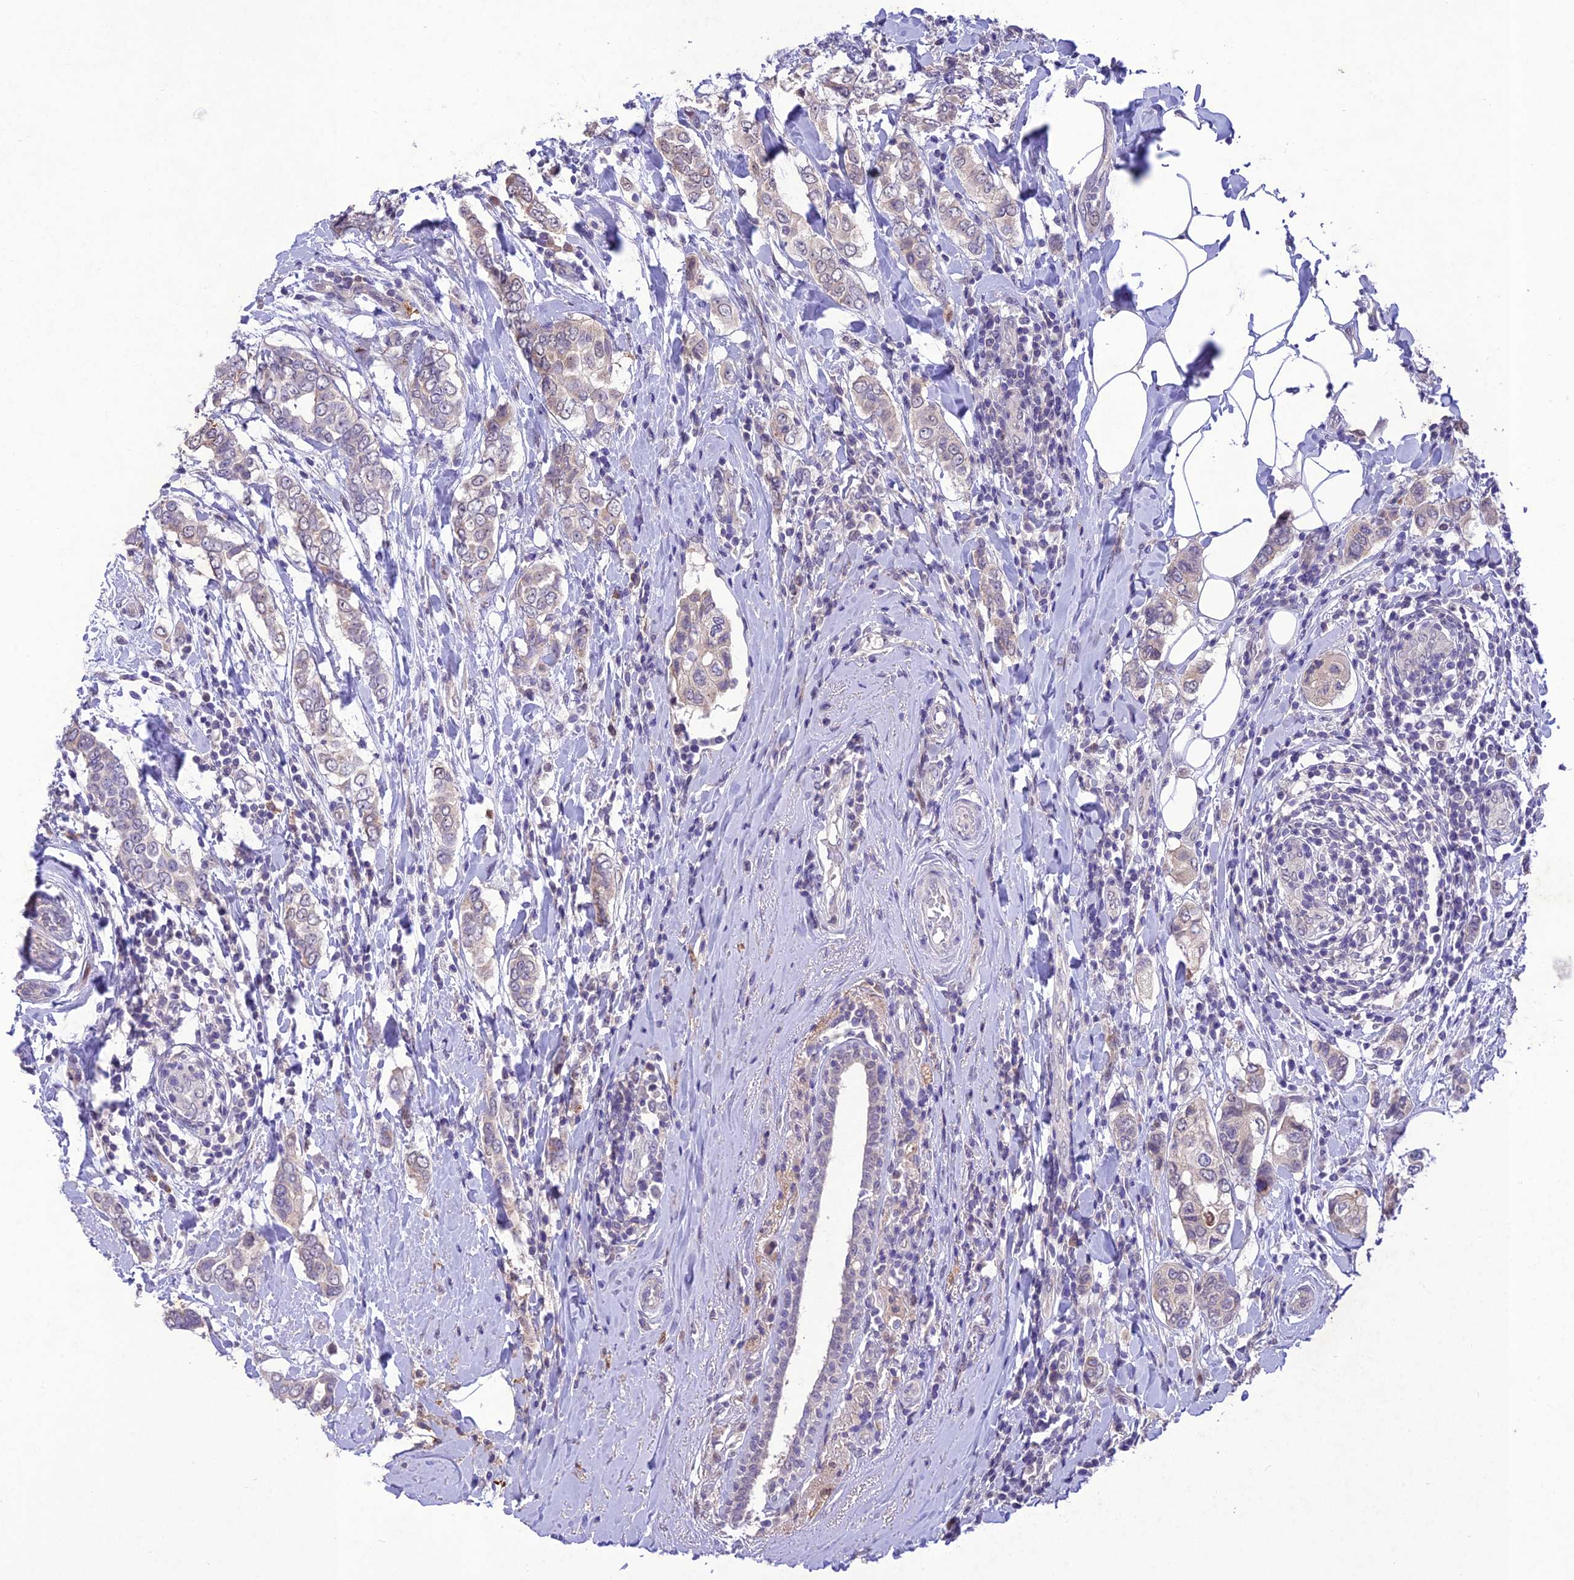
{"staining": {"intensity": "weak", "quantity": "25%-75%", "location": "cytoplasmic/membranous"}, "tissue": "breast cancer", "cell_type": "Tumor cells", "image_type": "cancer", "snomed": [{"axis": "morphology", "description": "Lobular carcinoma"}, {"axis": "topography", "description": "Breast"}], "caption": "IHC (DAB (3,3'-diaminobenzidine)) staining of breast cancer reveals weak cytoplasmic/membranous protein staining in approximately 25%-75% of tumor cells.", "gene": "ANKRD52", "patient": {"sex": "female", "age": 51}}